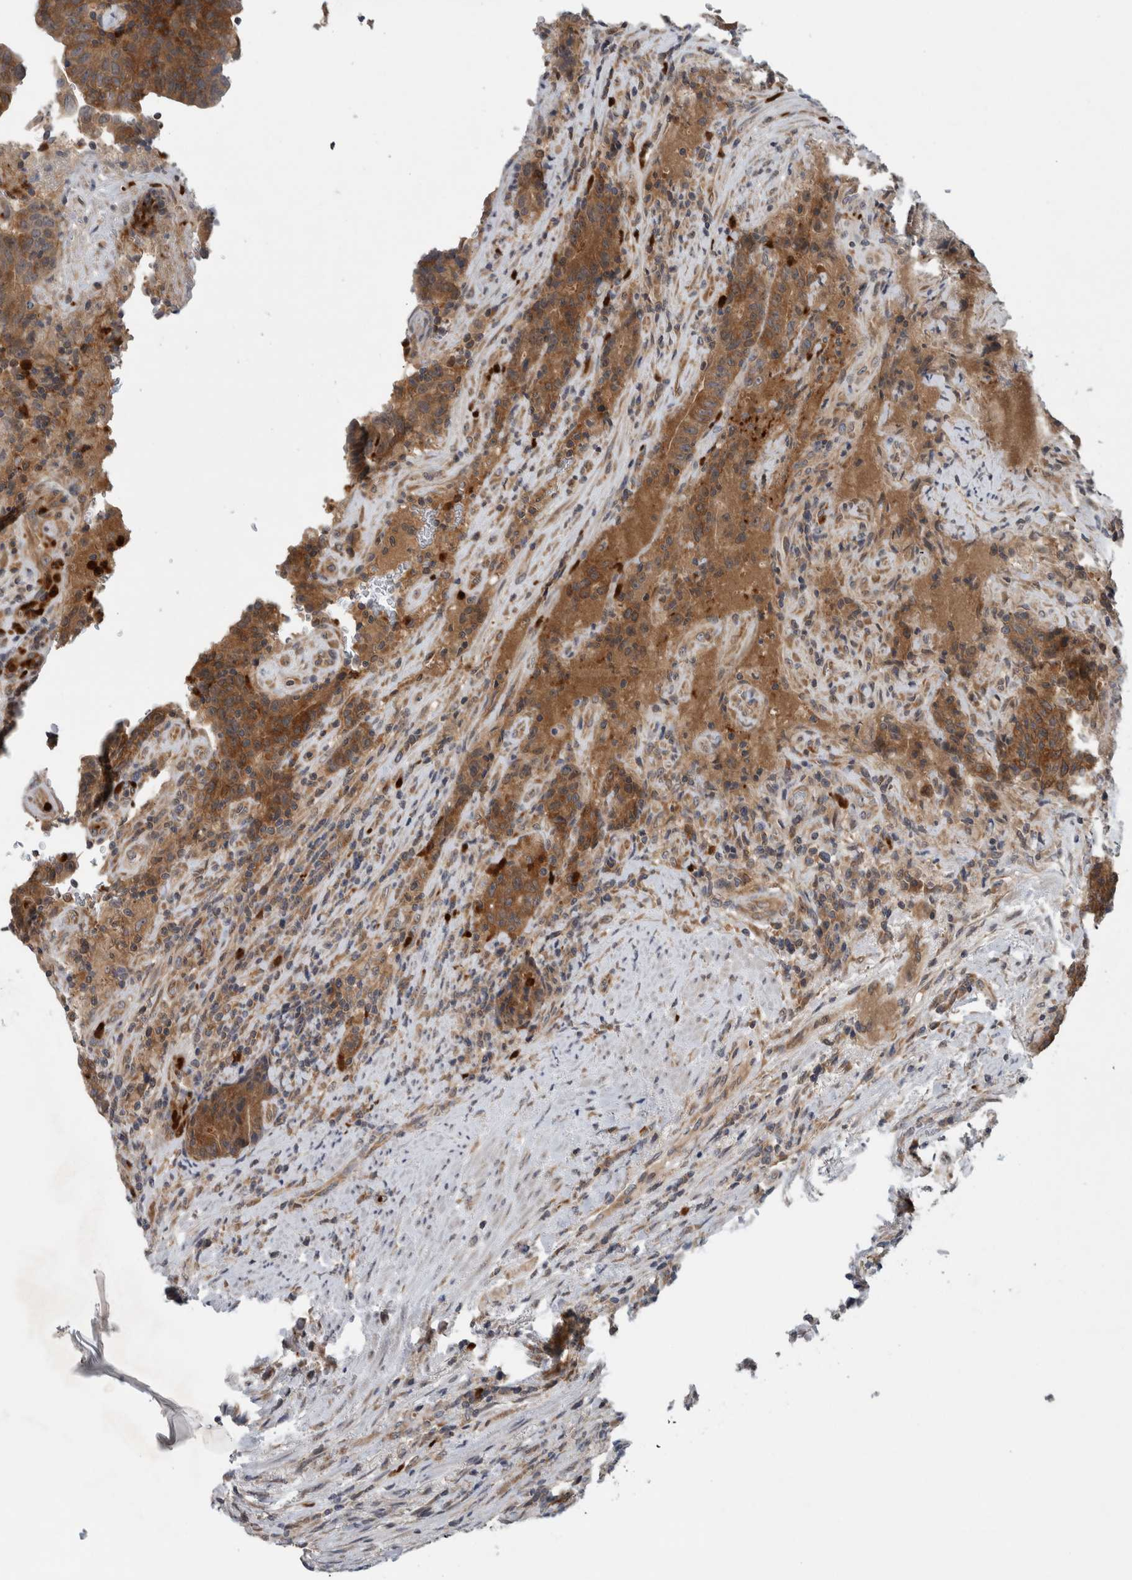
{"staining": {"intensity": "moderate", "quantity": ">75%", "location": "cytoplasmic/membranous"}, "tissue": "colorectal cancer", "cell_type": "Tumor cells", "image_type": "cancer", "snomed": [{"axis": "morphology", "description": "Normal tissue, NOS"}, {"axis": "morphology", "description": "Adenocarcinoma, NOS"}, {"axis": "topography", "description": "Colon"}], "caption": "Protein analysis of adenocarcinoma (colorectal) tissue exhibits moderate cytoplasmic/membranous expression in approximately >75% of tumor cells.", "gene": "PDCD2", "patient": {"sex": "female", "age": 75}}